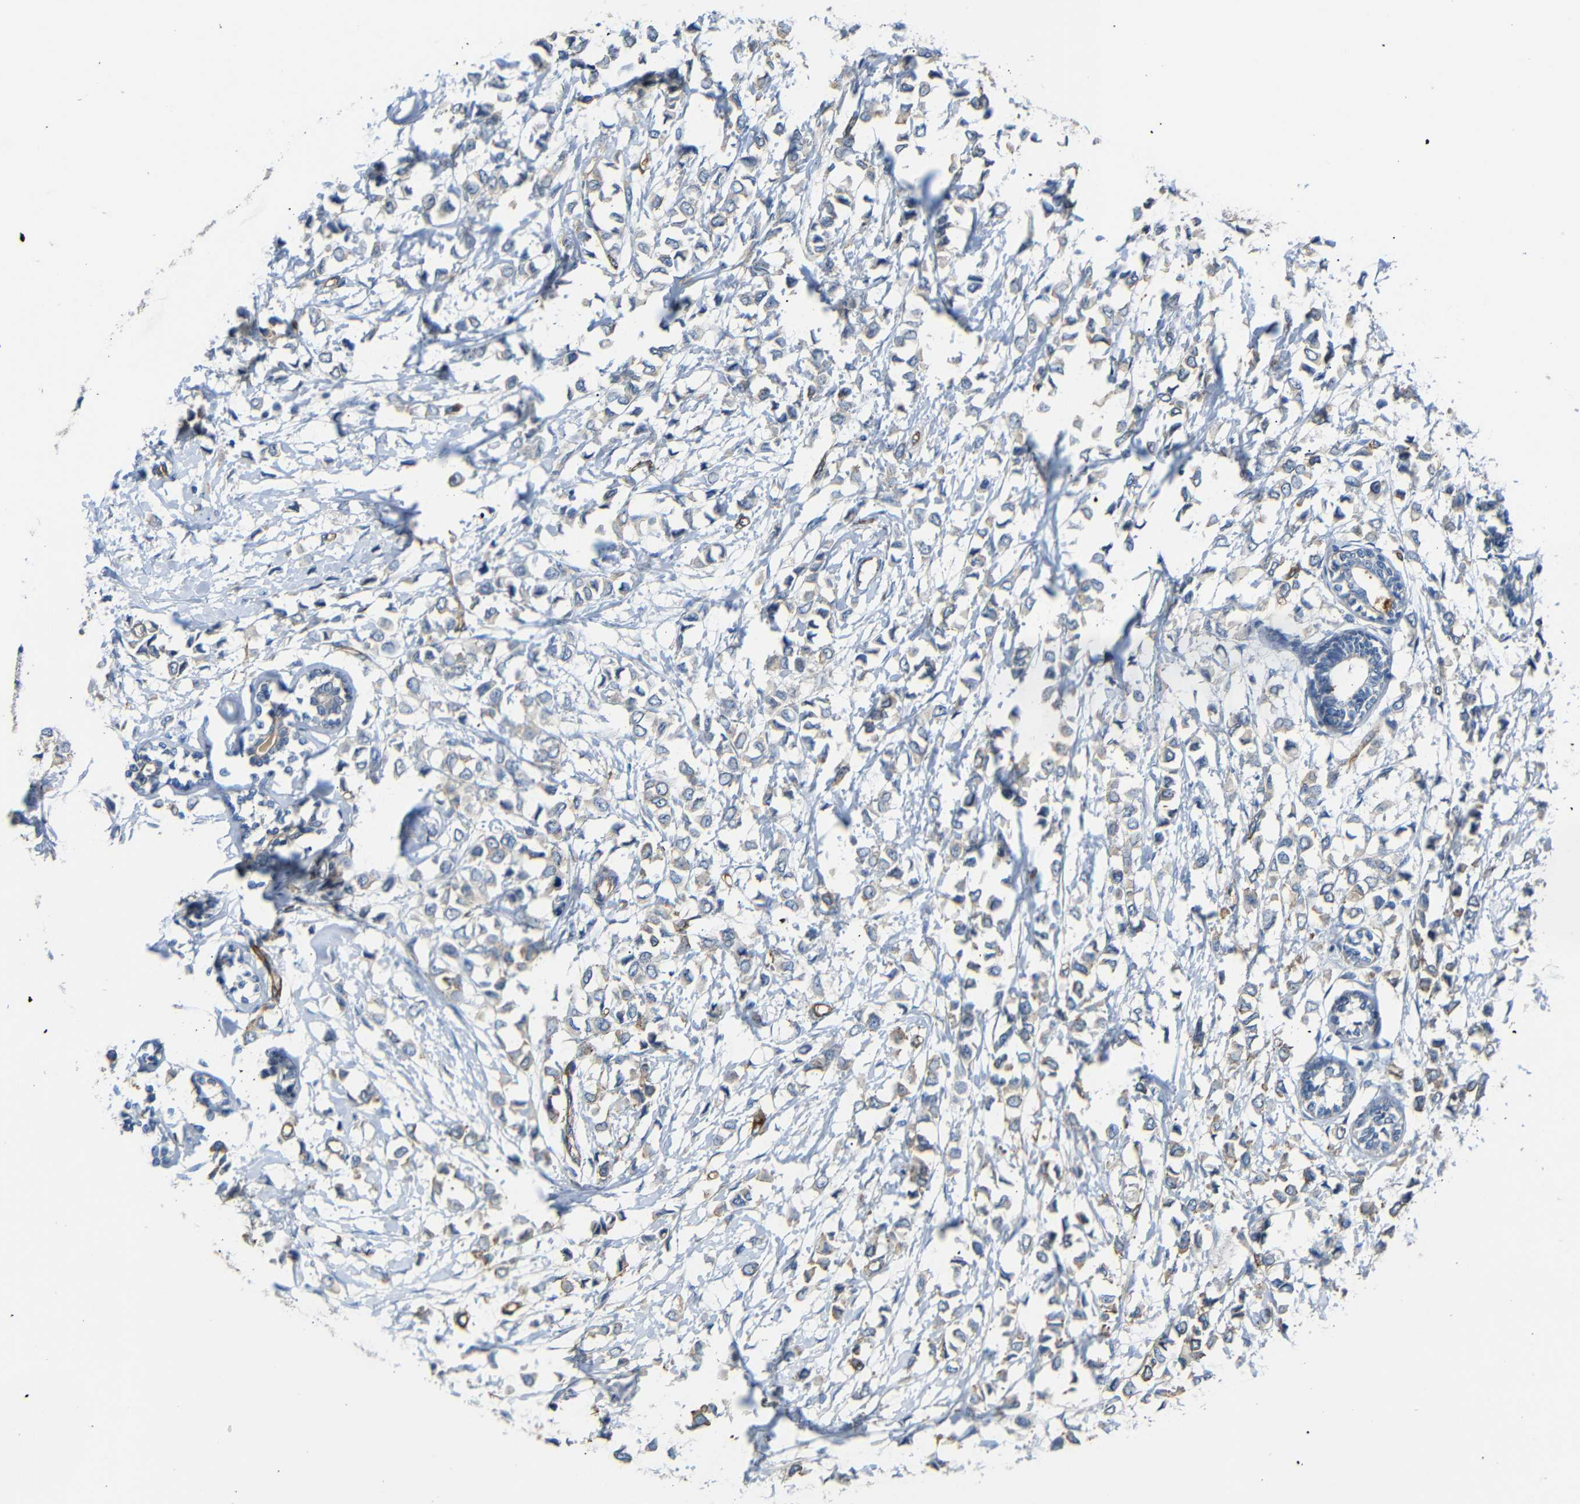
{"staining": {"intensity": "weak", "quantity": "25%-75%", "location": "cytoplasmic/membranous"}, "tissue": "breast cancer", "cell_type": "Tumor cells", "image_type": "cancer", "snomed": [{"axis": "morphology", "description": "Lobular carcinoma"}, {"axis": "topography", "description": "Breast"}], "caption": "Lobular carcinoma (breast) stained for a protein reveals weak cytoplasmic/membranous positivity in tumor cells.", "gene": "MYO1B", "patient": {"sex": "female", "age": 51}}